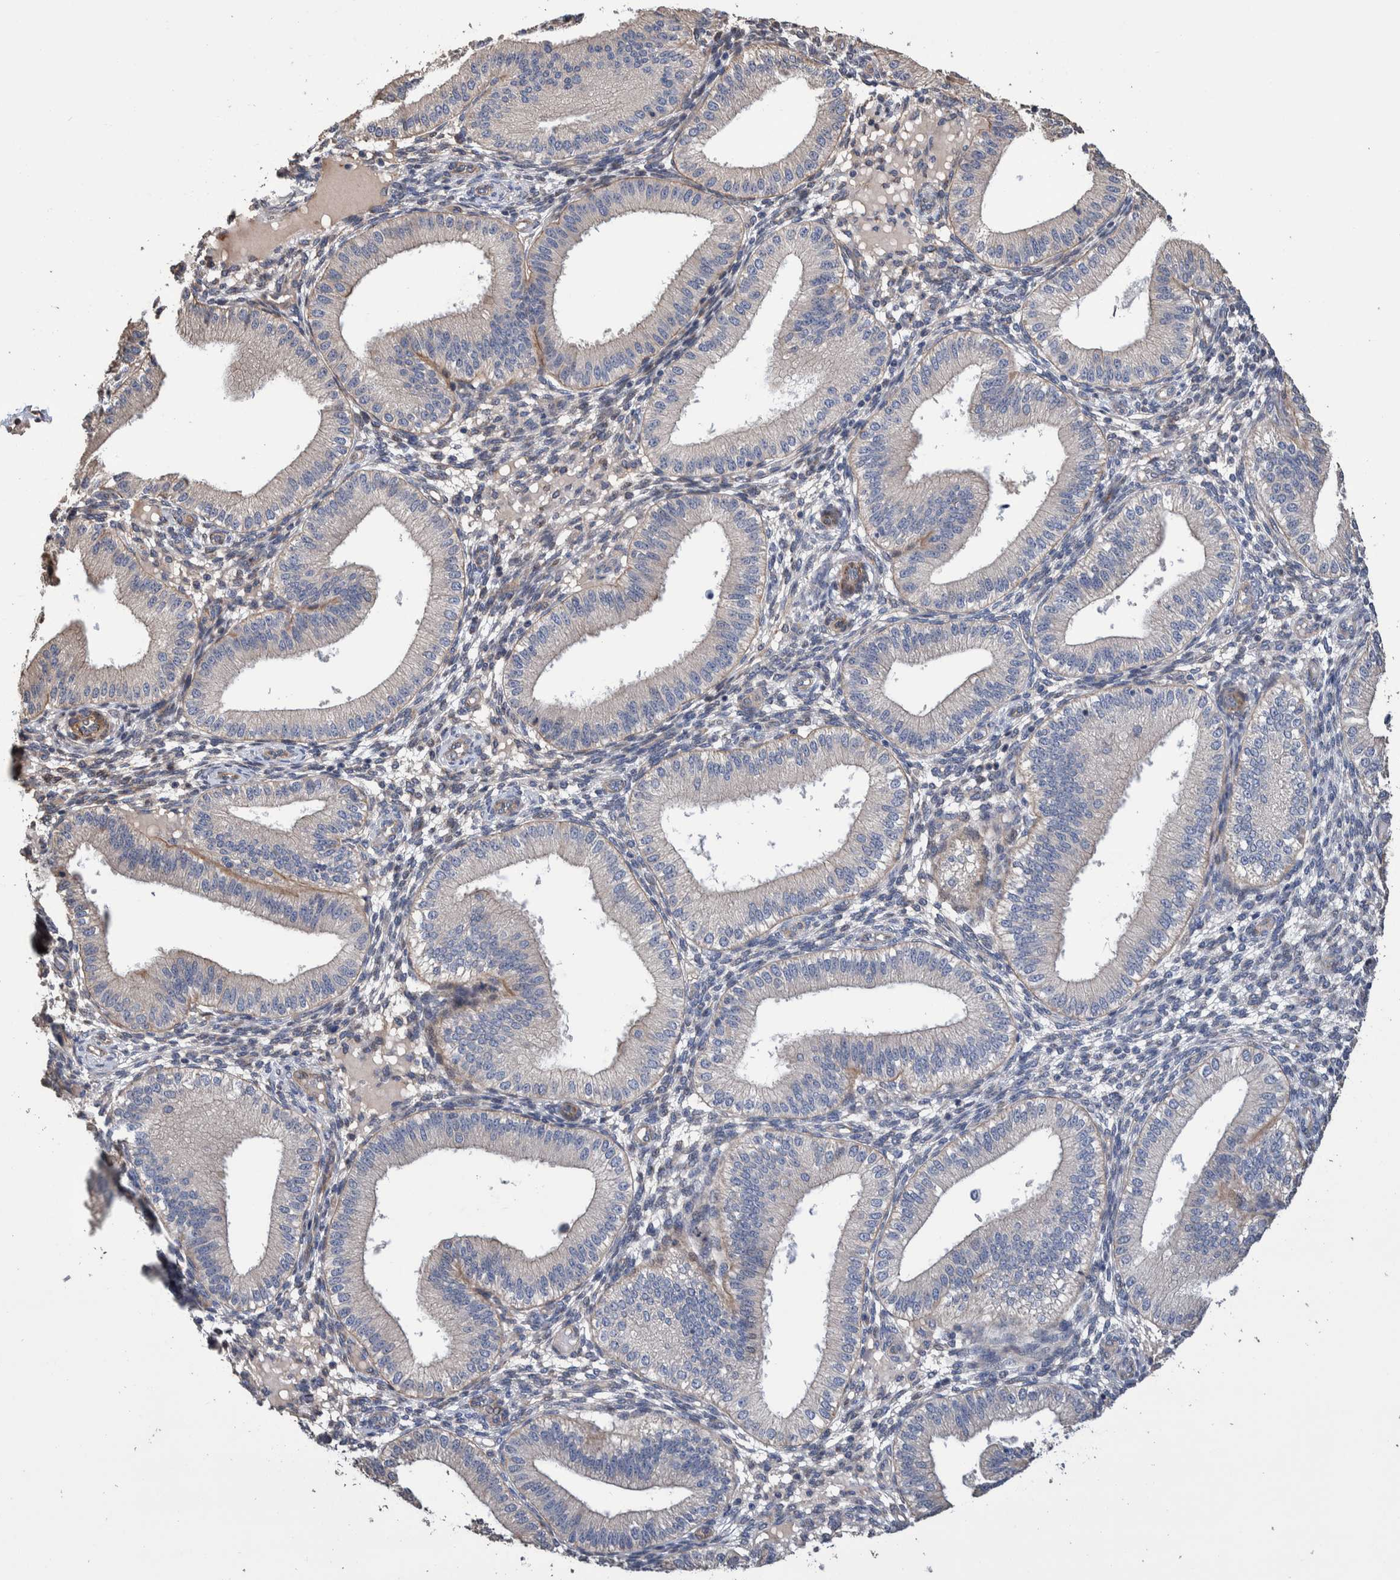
{"staining": {"intensity": "negative", "quantity": "none", "location": "none"}, "tissue": "endometrium", "cell_type": "Cells in endometrial stroma", "image_type": "normal", "snomed": [{"axis": "morphology", "description": "Normal tissue, NOS"}, {"axis": "topography", "description": "Endometrium"}], "caption": "IHC of unremarkable endometrium reveals no positivity in cells in endometrial stroma. (DAB IHC visualized using brightfield microscopy, high magnification).", "gene": "SLC45A4", "patient": {"sex": "female", "age": 39}}